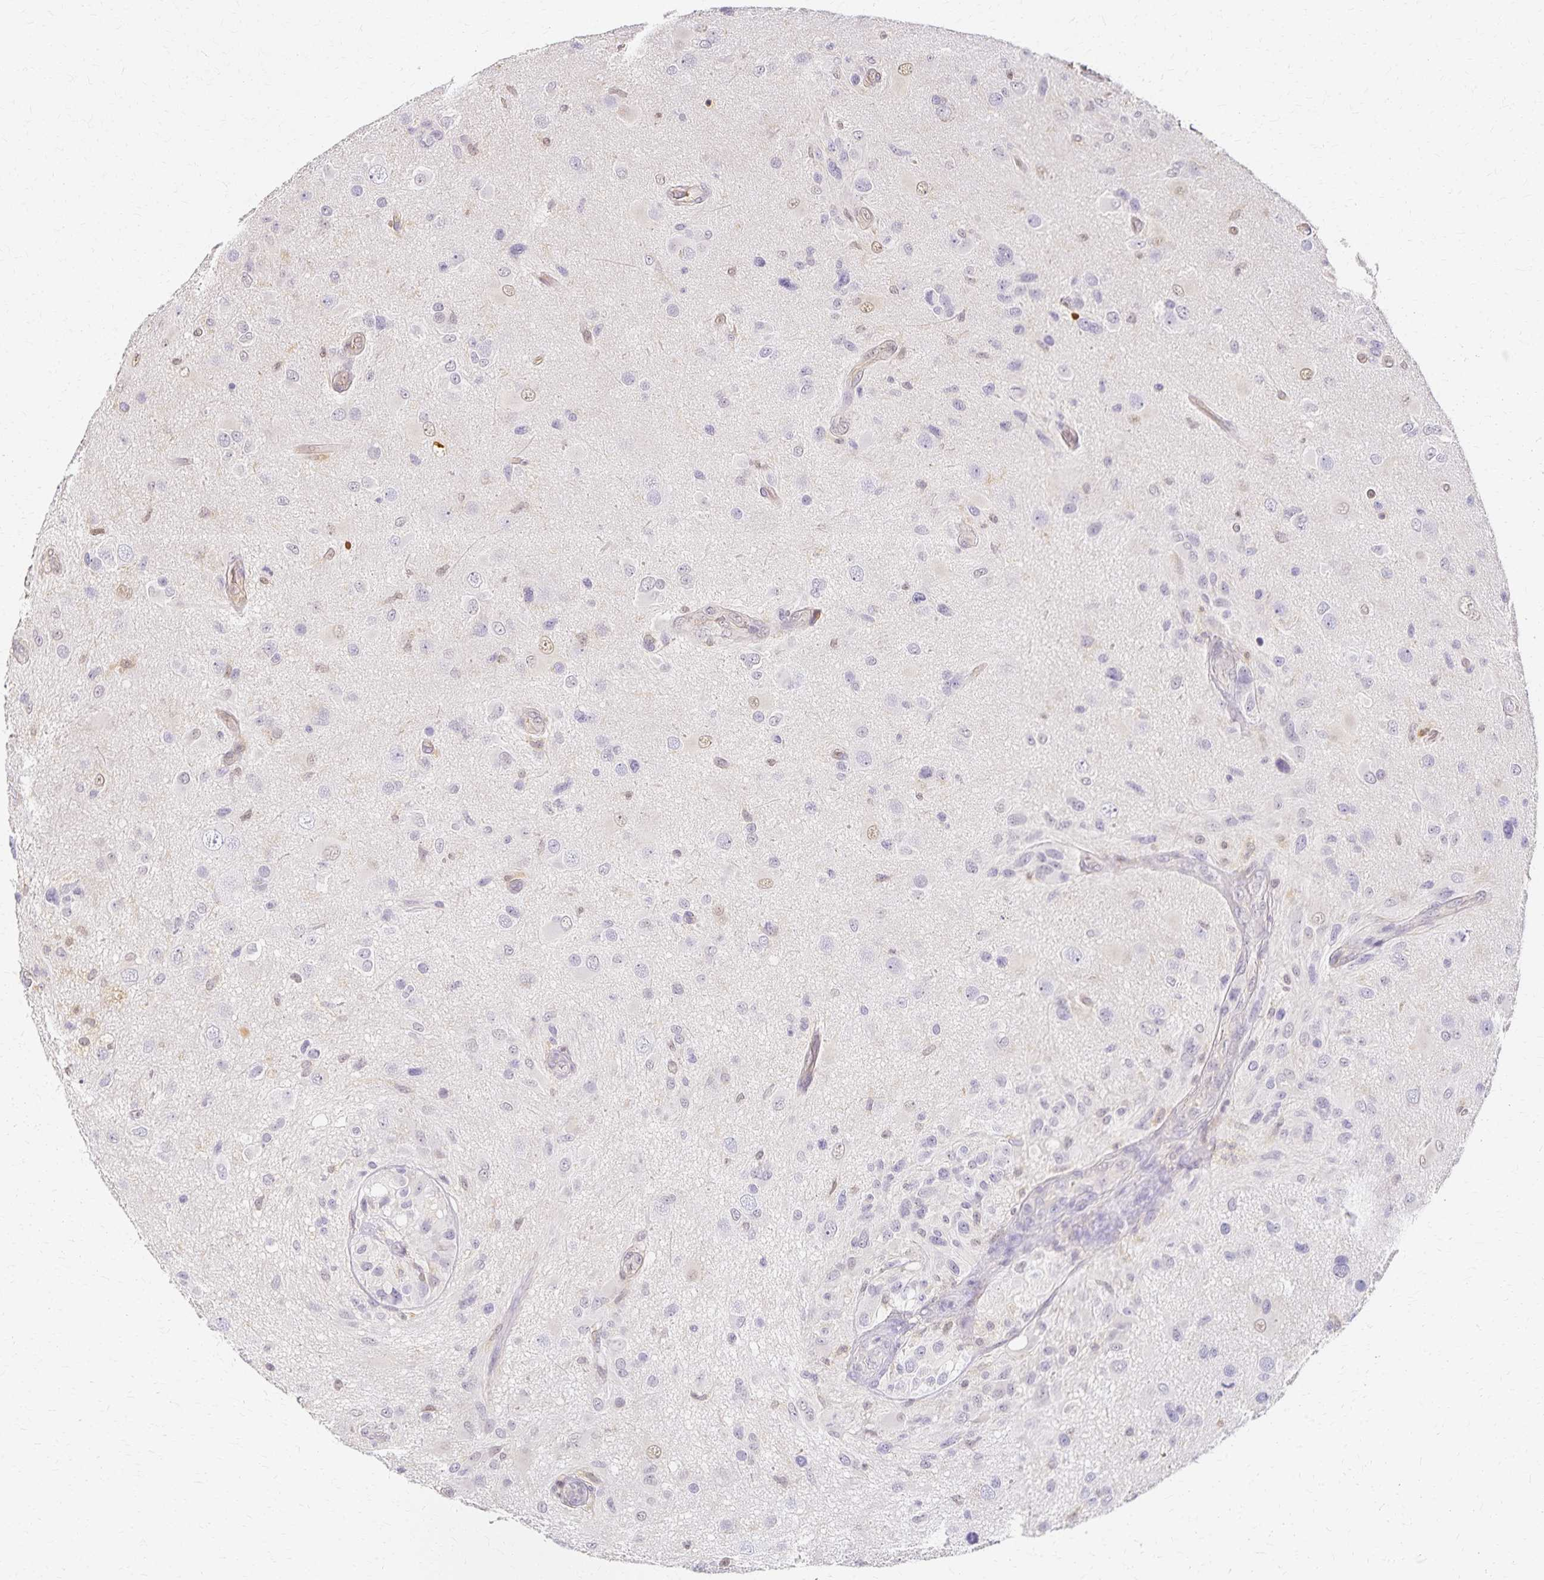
{"staining": {"intensity": "negative", "quantity": "none", "location": "none"}, "tissue": "glioma", "cell_type": "Tumor cells", "image_type": "cancer", "snomed": [{"axis": "morphology", "description": "Glioma, malignant, High grade"}, {"axis": "topography", "description": "Brain"}], "caption": "The immunohistochemistry micrograph has no significant expression in tumor cells of glioma tissue.", "gene": "AZGP1", "patient": {"sex": "male", "age": 53}}